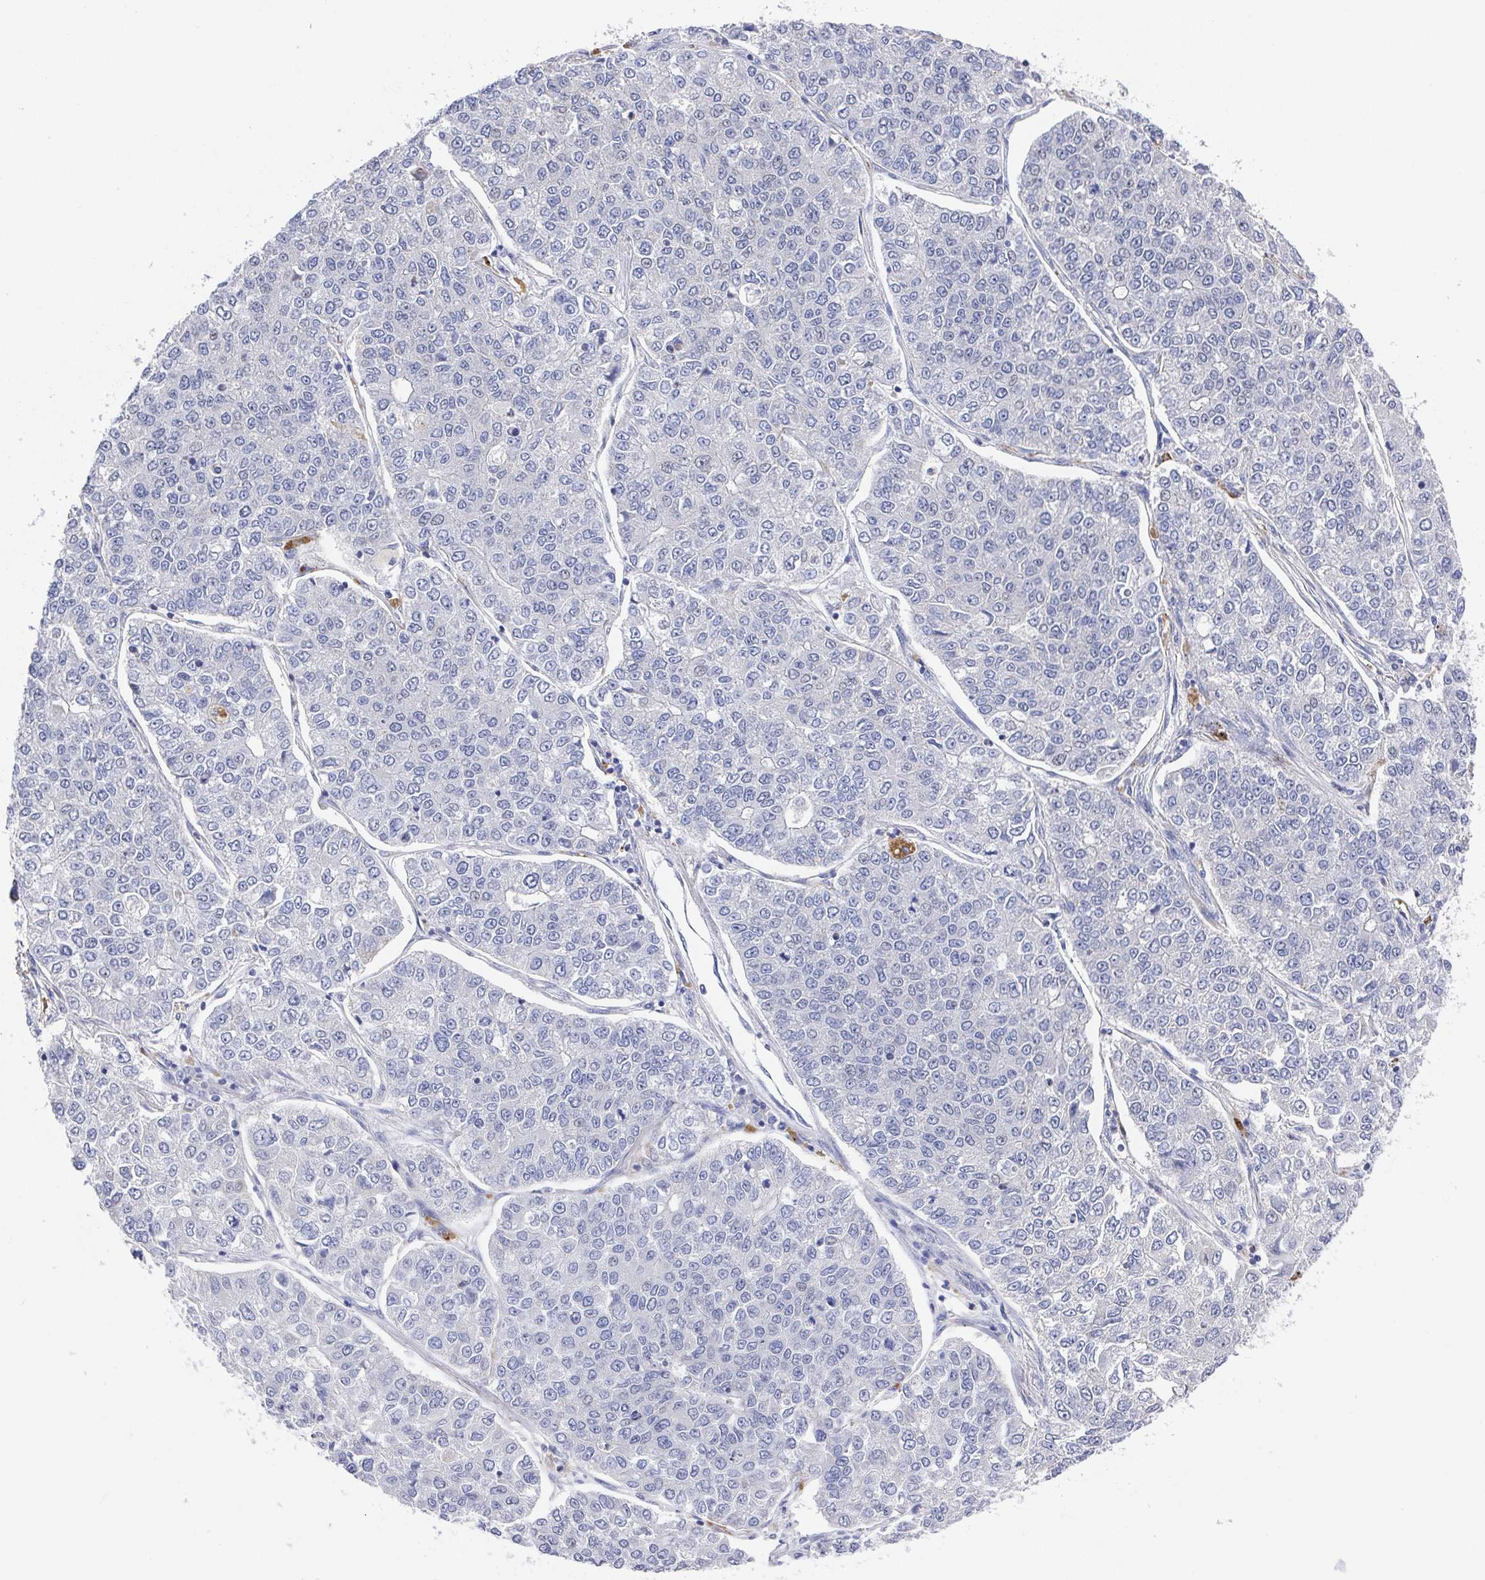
{"staining": {"intensity": "negative", "quantity": "none", "location": "none"}, "tissue": "lung cancer", "cell_type": "Tumor cells", "image_type": "cancer", "snomed": [{"axis": "morphology", "description": "Adenocarcinoma, NOS"}, {"axis": "topography", "description": "Lung"}], "caption": "DAB immunohistochemical staining of human adenocarcinoma (lung) reveals no significant expression in tumor cells.", "gene": "NCF1", "patient": {"sex": "male", "age": 49}}